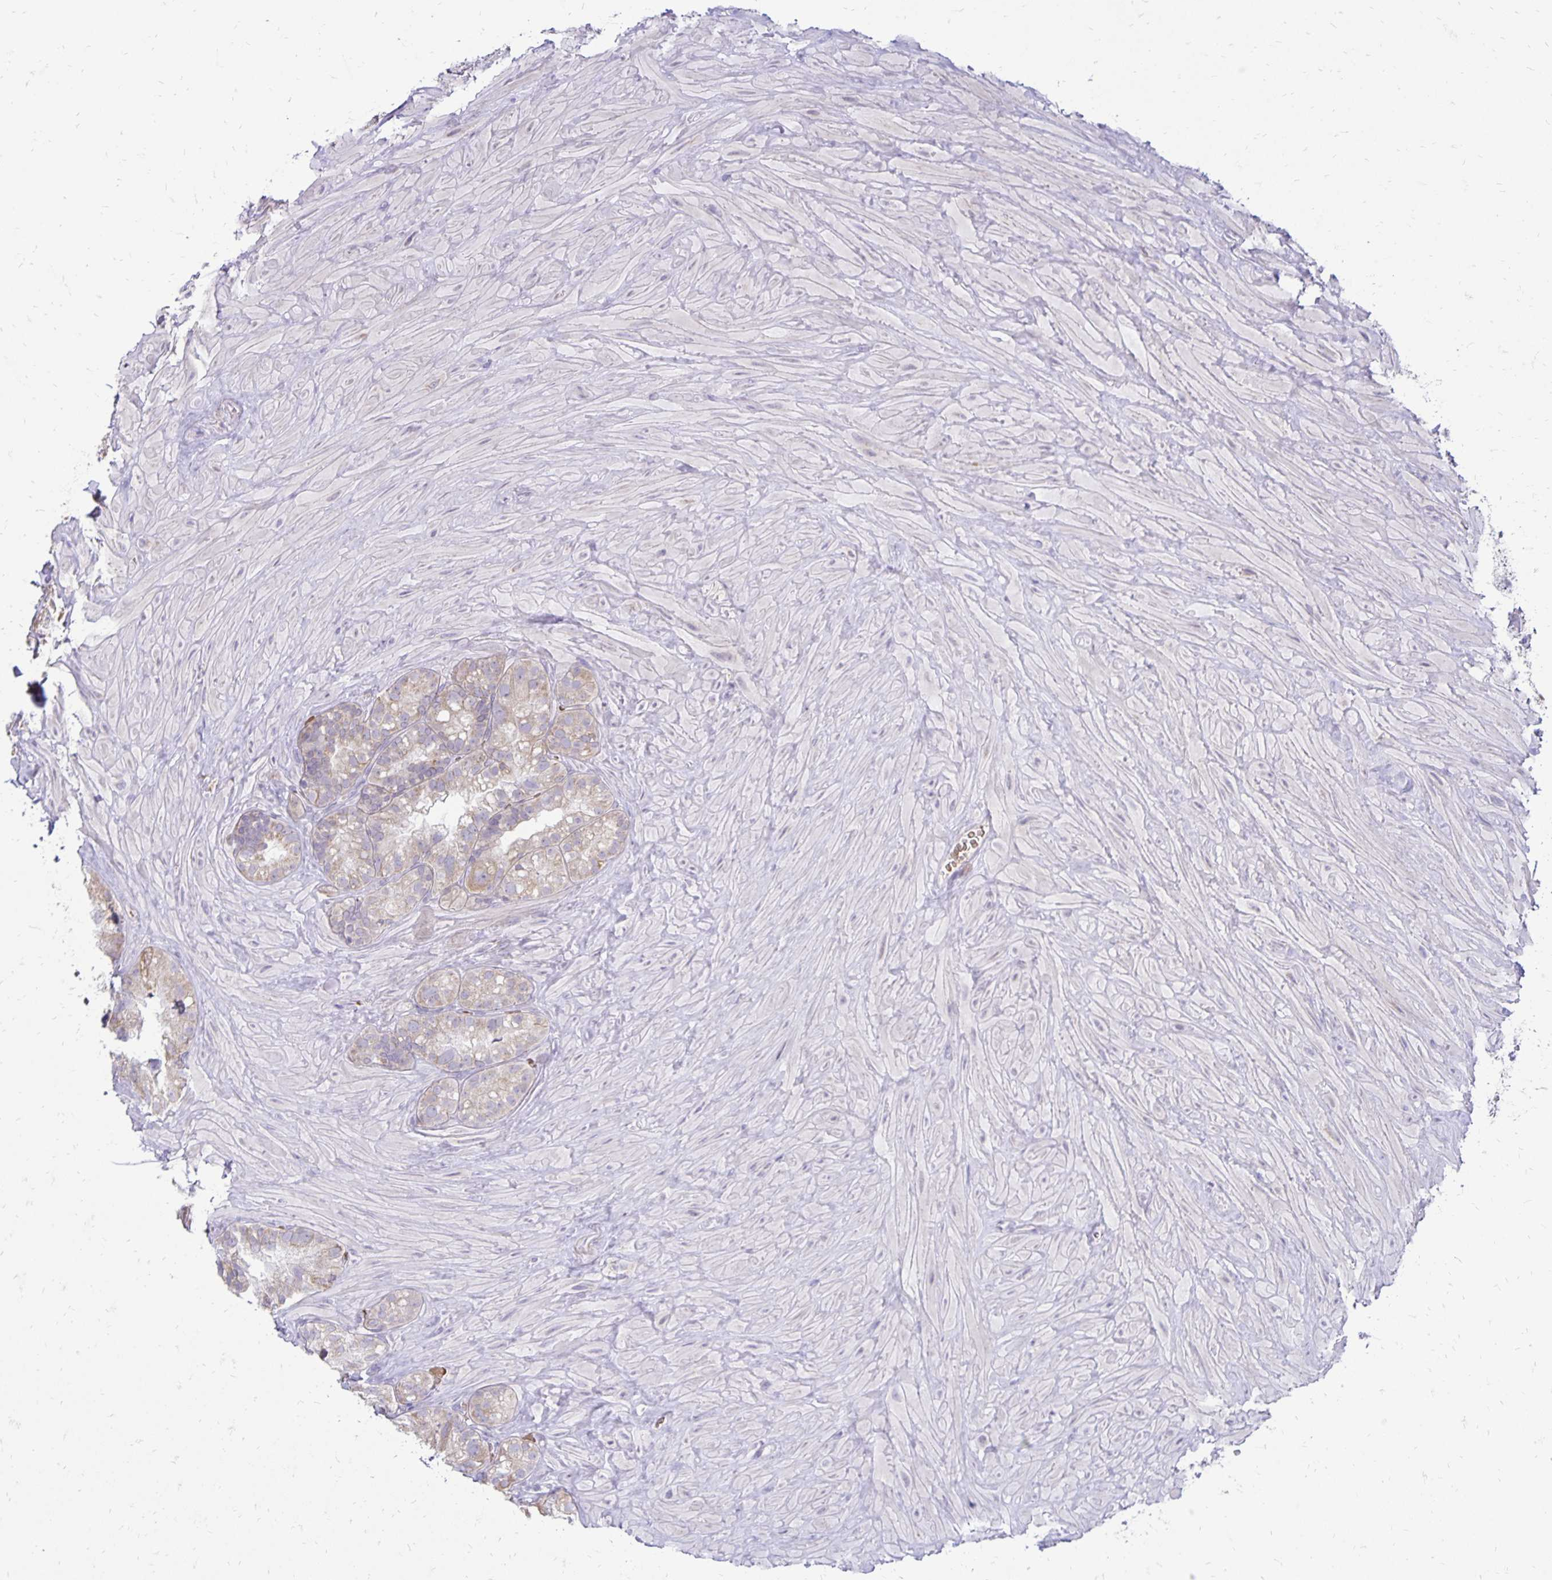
{"staining": {"intensity": "weak", "quantity": "25%-75%", "location": "cytoplasmic/membranous"}, "tissue": "seminal vesicle", "cell_type": "Glandular cells", "image_type": "normal", "snomed": [{"axis": "morphology", "description": "Normal tissue, NOS"}, {"axis": "topography", "description": "Seminal veicle"}], "caption": "Immunohistochemistry micrograph of benign human seminal vesicle stained for a protein (brown), which shows low levels of weak cytoplasmic/membranous staining in approximately 25%-75% of glandular cells.", "gene": "FN3K", "patient": {"sex": "male", "age": 60}}